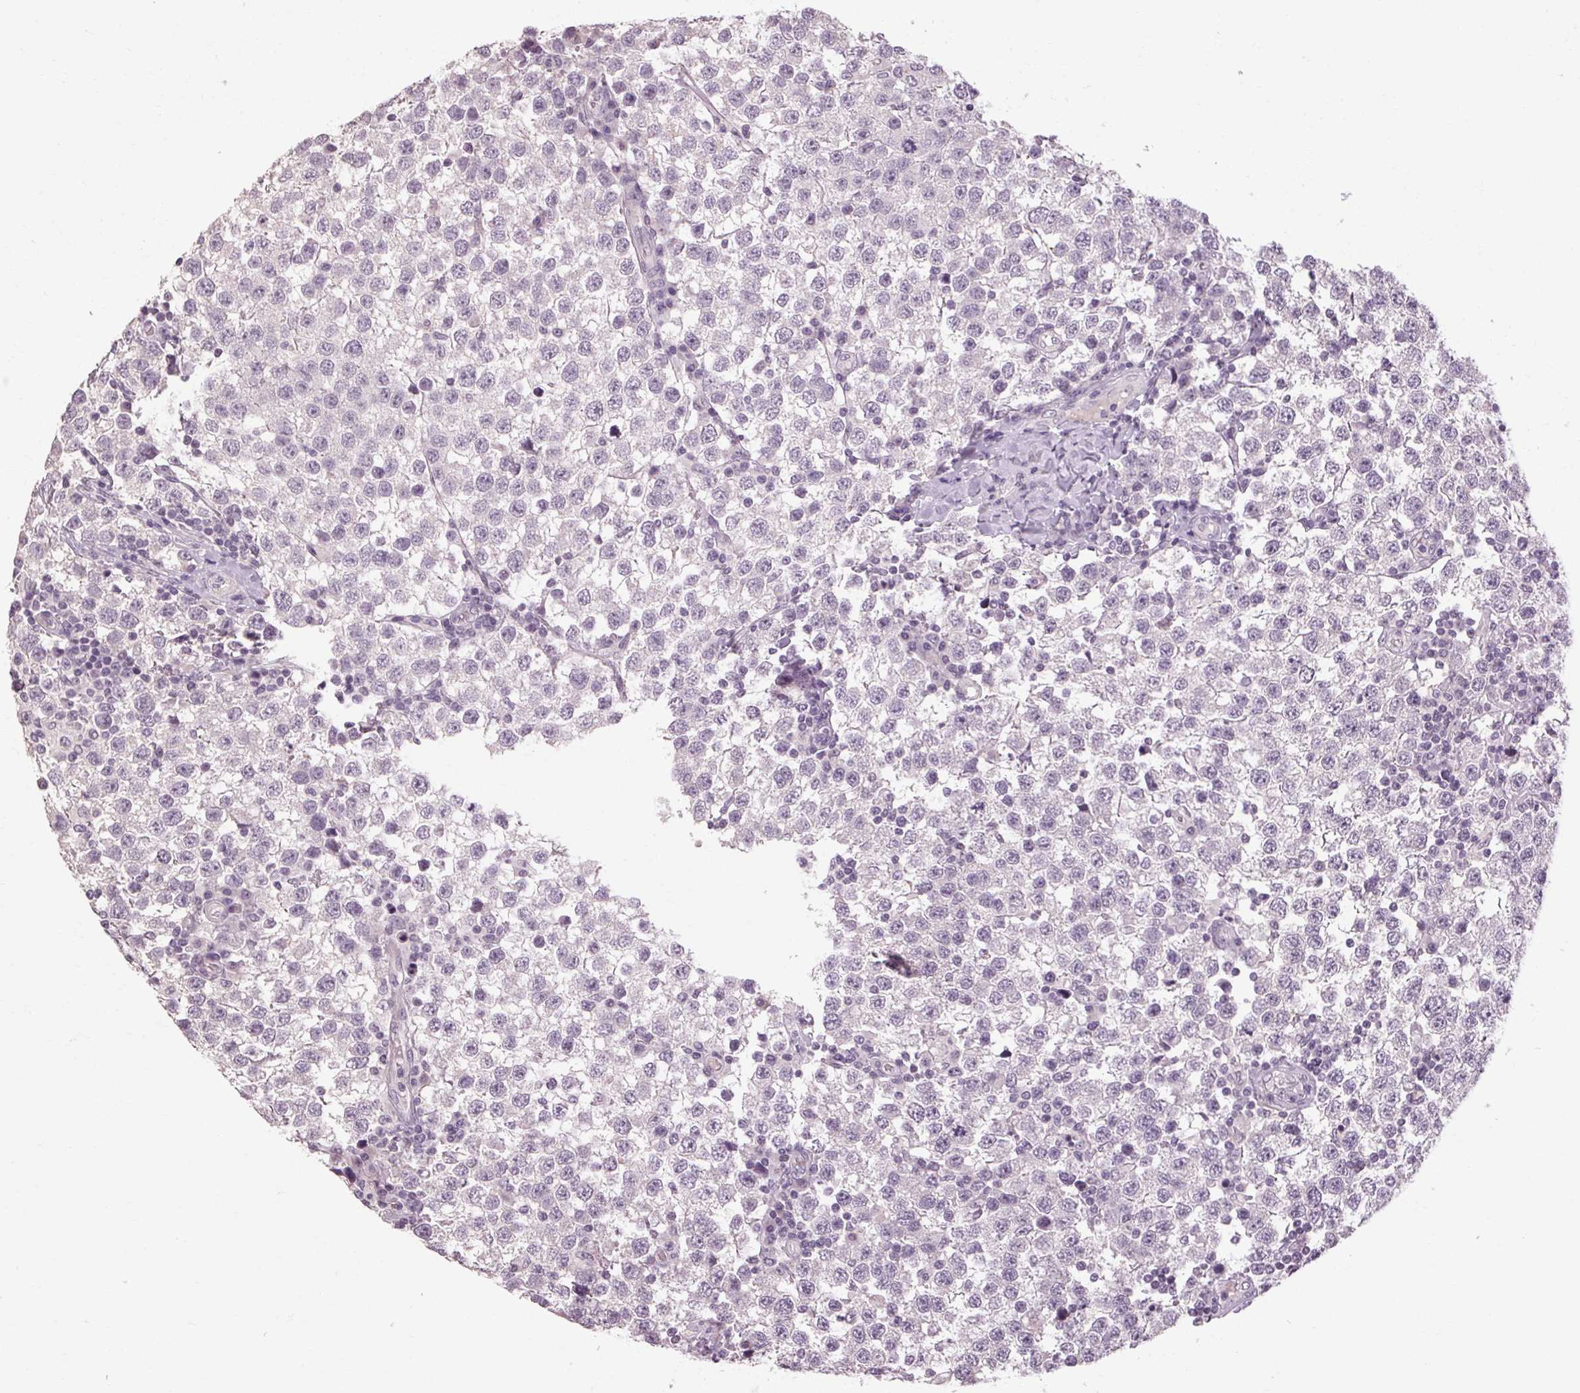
{"staining": {"intensity": "negative", "quantity": "none", "location": "none"}, "tissue": "testis cancer", "cell_type": "Tumor cells", "image_type": "cancer", "snomed": [{"axis": "morphology", "description": "Seminoma, NOS"}, {"axis": "topography", "description": "Testis"}], "caption": "High power microscopy histopathology image of an immunohistochemistry image of seminoma (testis), revealing no significant staining in tumor cells.", "gene": "POMC", "patient": {"sex": "male", "age": 34}}